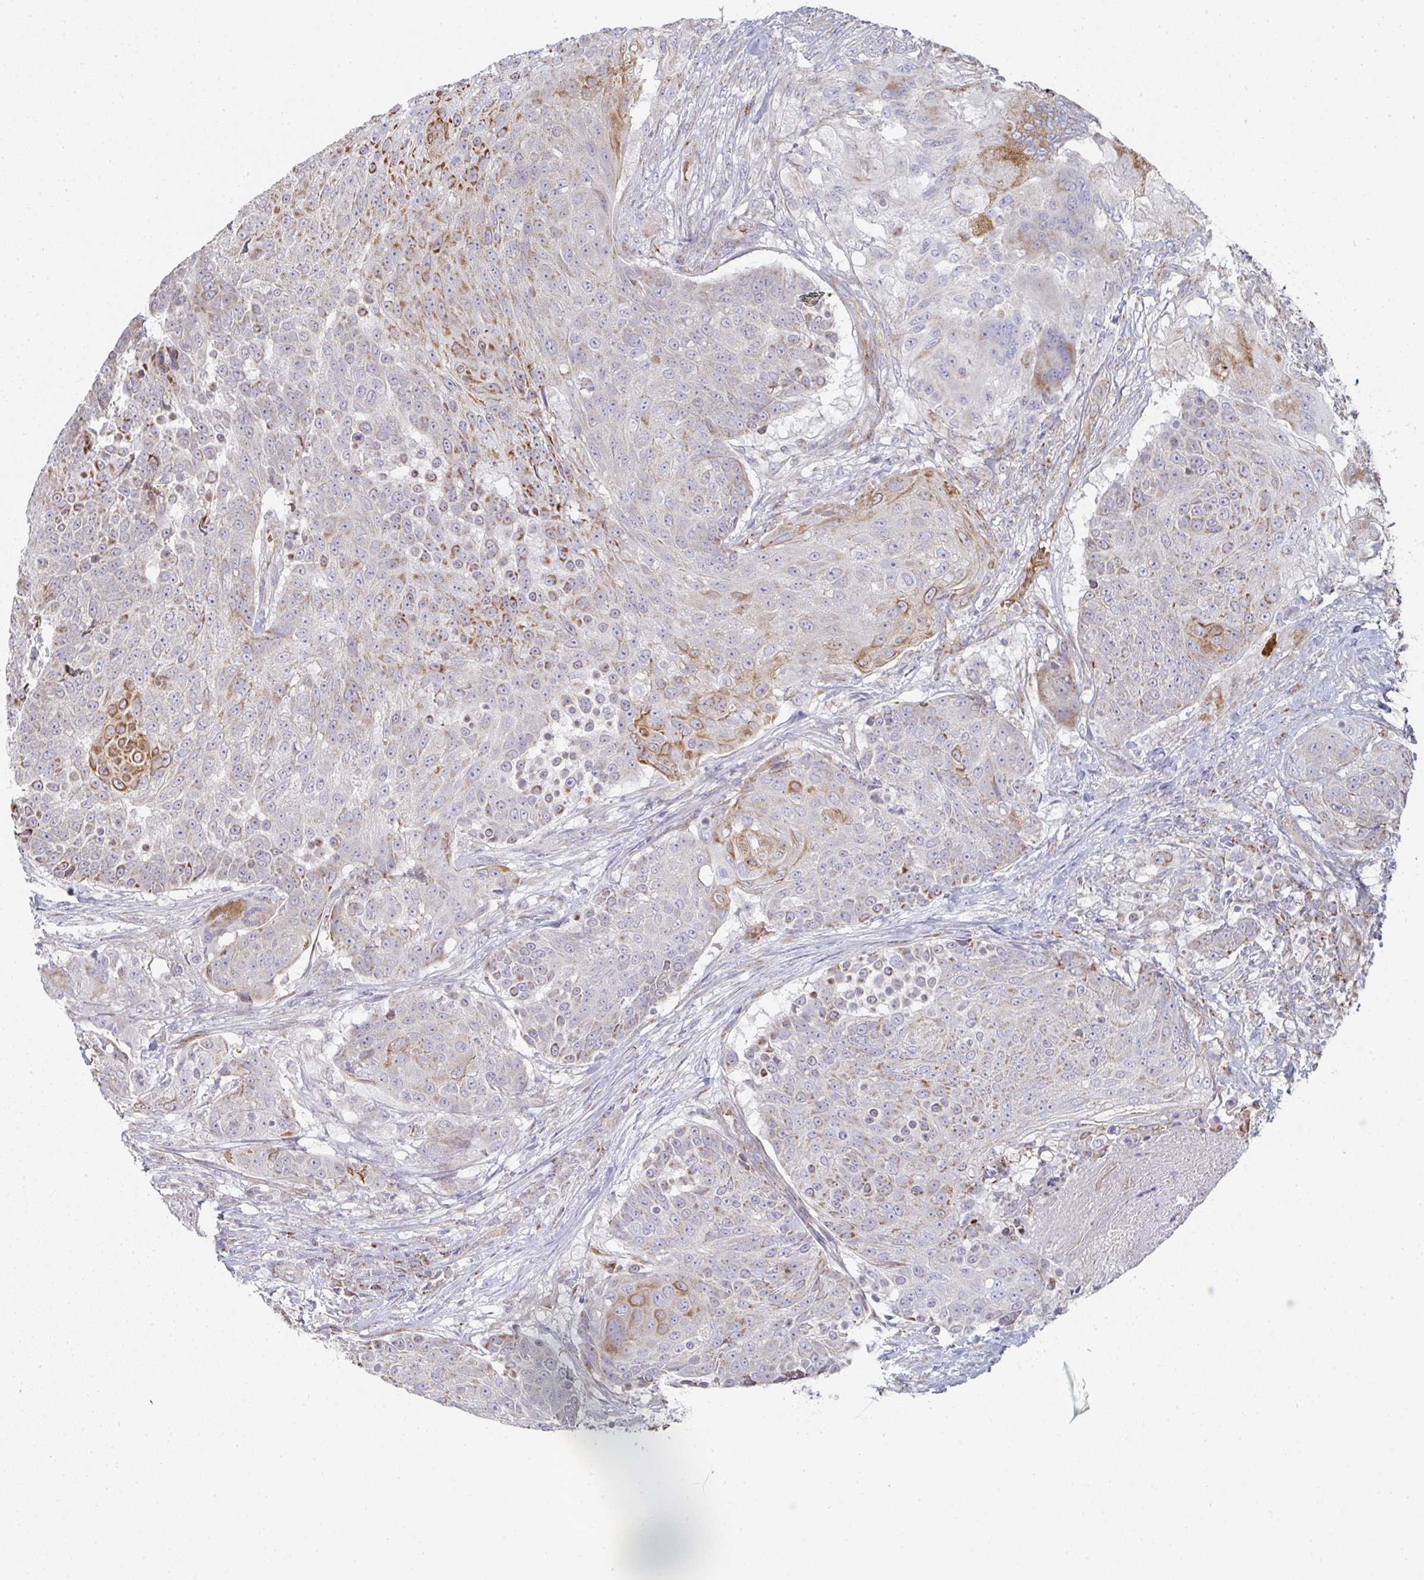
{"staining": {"intensity": "moderate", "quantity": "25%-75%", "location": "cytoplasmic/membranous"}, "tissue": "urothelial cancer", "cell_type": "Tumor cells", "image_type": "cancer", "snomed": [{"axis": "morphology", "description": "Urothelial carcinoma, High grade"}, {"axis": "topography", "description": "Urinary bladder"}], "caption": "Protein analysis of high-grade urothelial carcinoma tissue shows moderate cytoplasmic/membranous expression in about 25%-75% of tumor cells.", "gene": "ZNF526", "patient": {"sex": "female", "age": 63}}